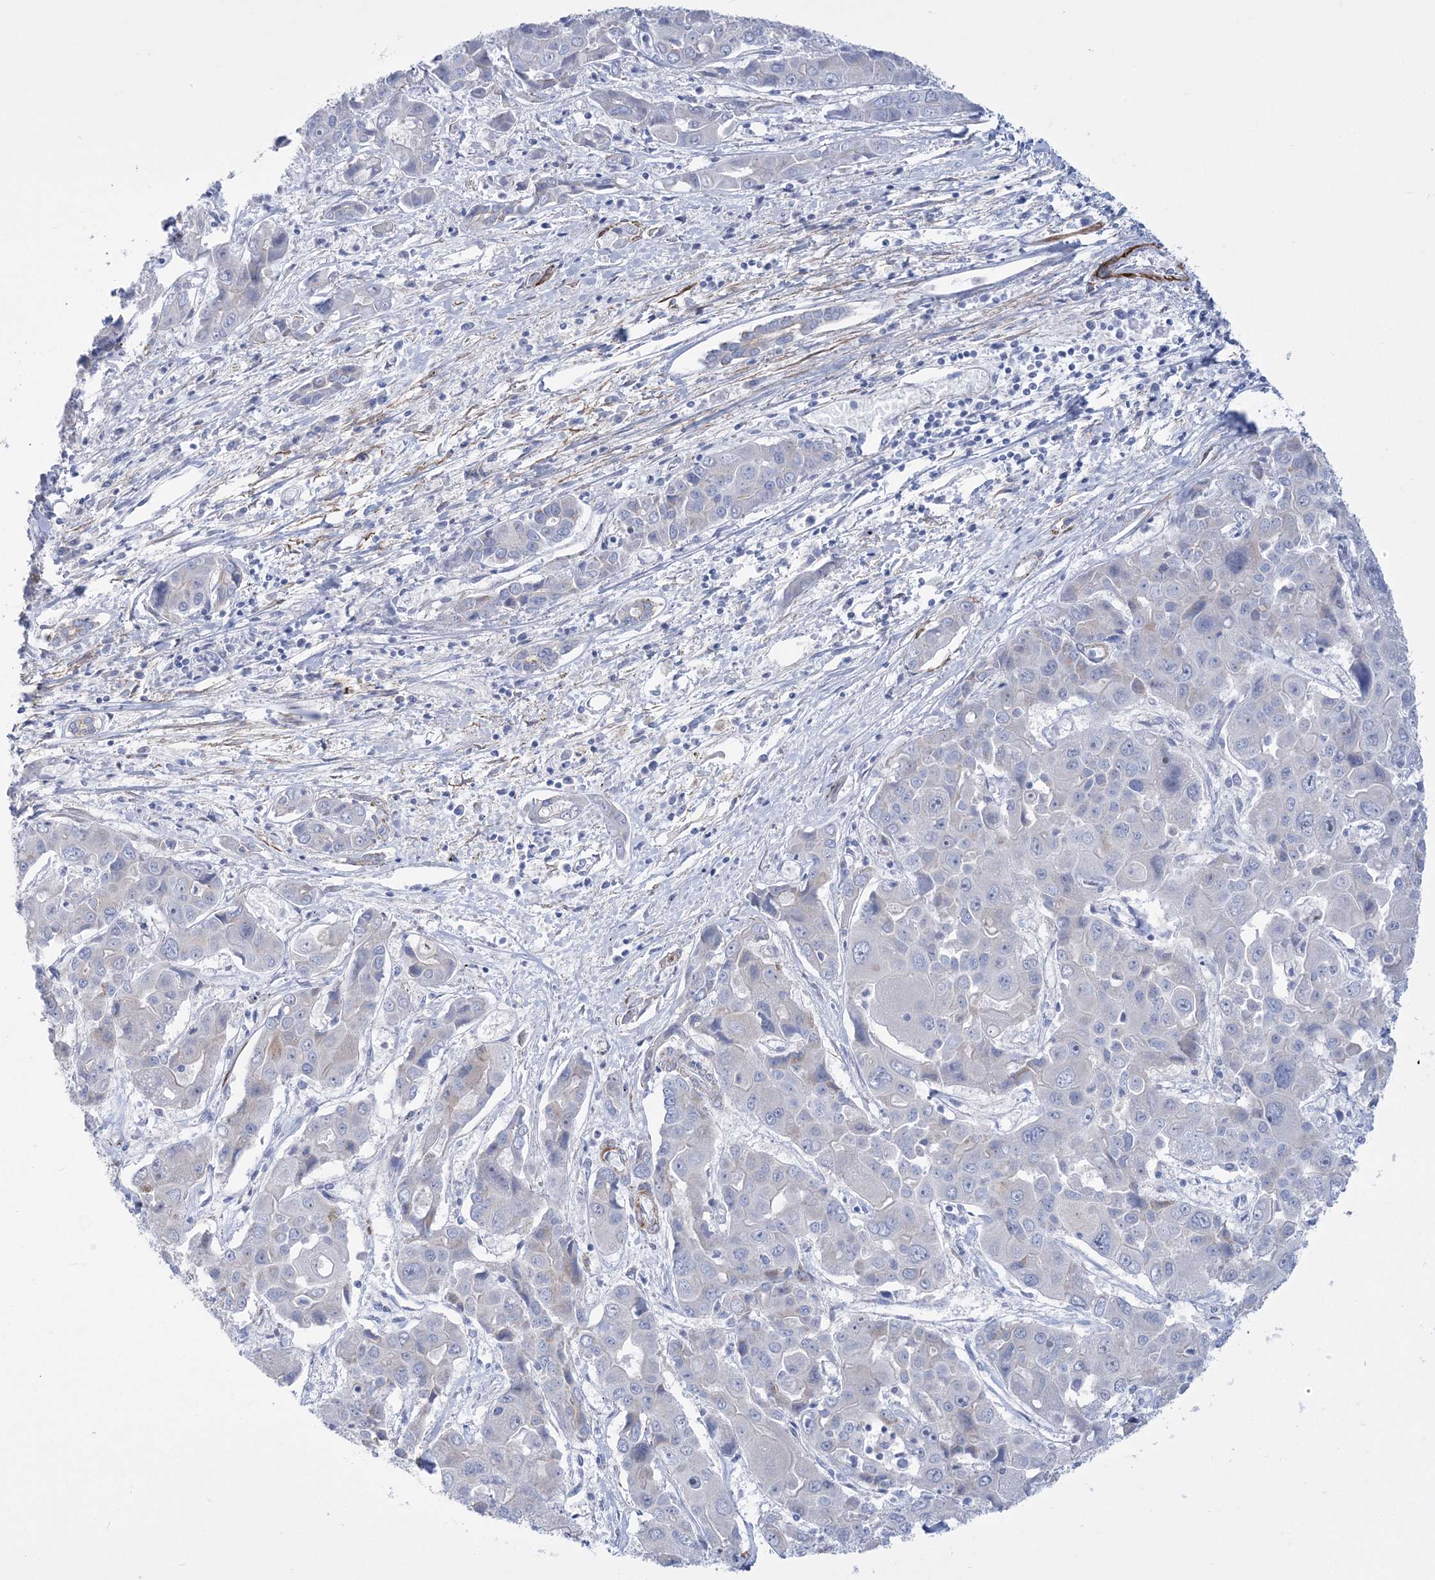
{"staining": {"intensity": "negative", "quantity": "none", "location": "none"}, "tissue": "liver cancer", "cell_type": "Tumor cells", "image_type": "cancer", "snomed": [{"axis": "morphology", "description": "Cholangiocarcinoma"}, {"axis": "topography", "description": "Liver"}], "caption": "Immunohistochemistry (IHC) photomicrograph of neoplastic tissue: human liver cancer (cholangiocarcinoma) stained with DAB shows no significant protein staining in tumor cells. The staining is performed using DAB (3,3'-diaminobenzidine) brown chromogen with nuclei counter-stained in using hematoxylin.", "gene": "WDR74", "patient": {"sex": "male", "age": 67}}